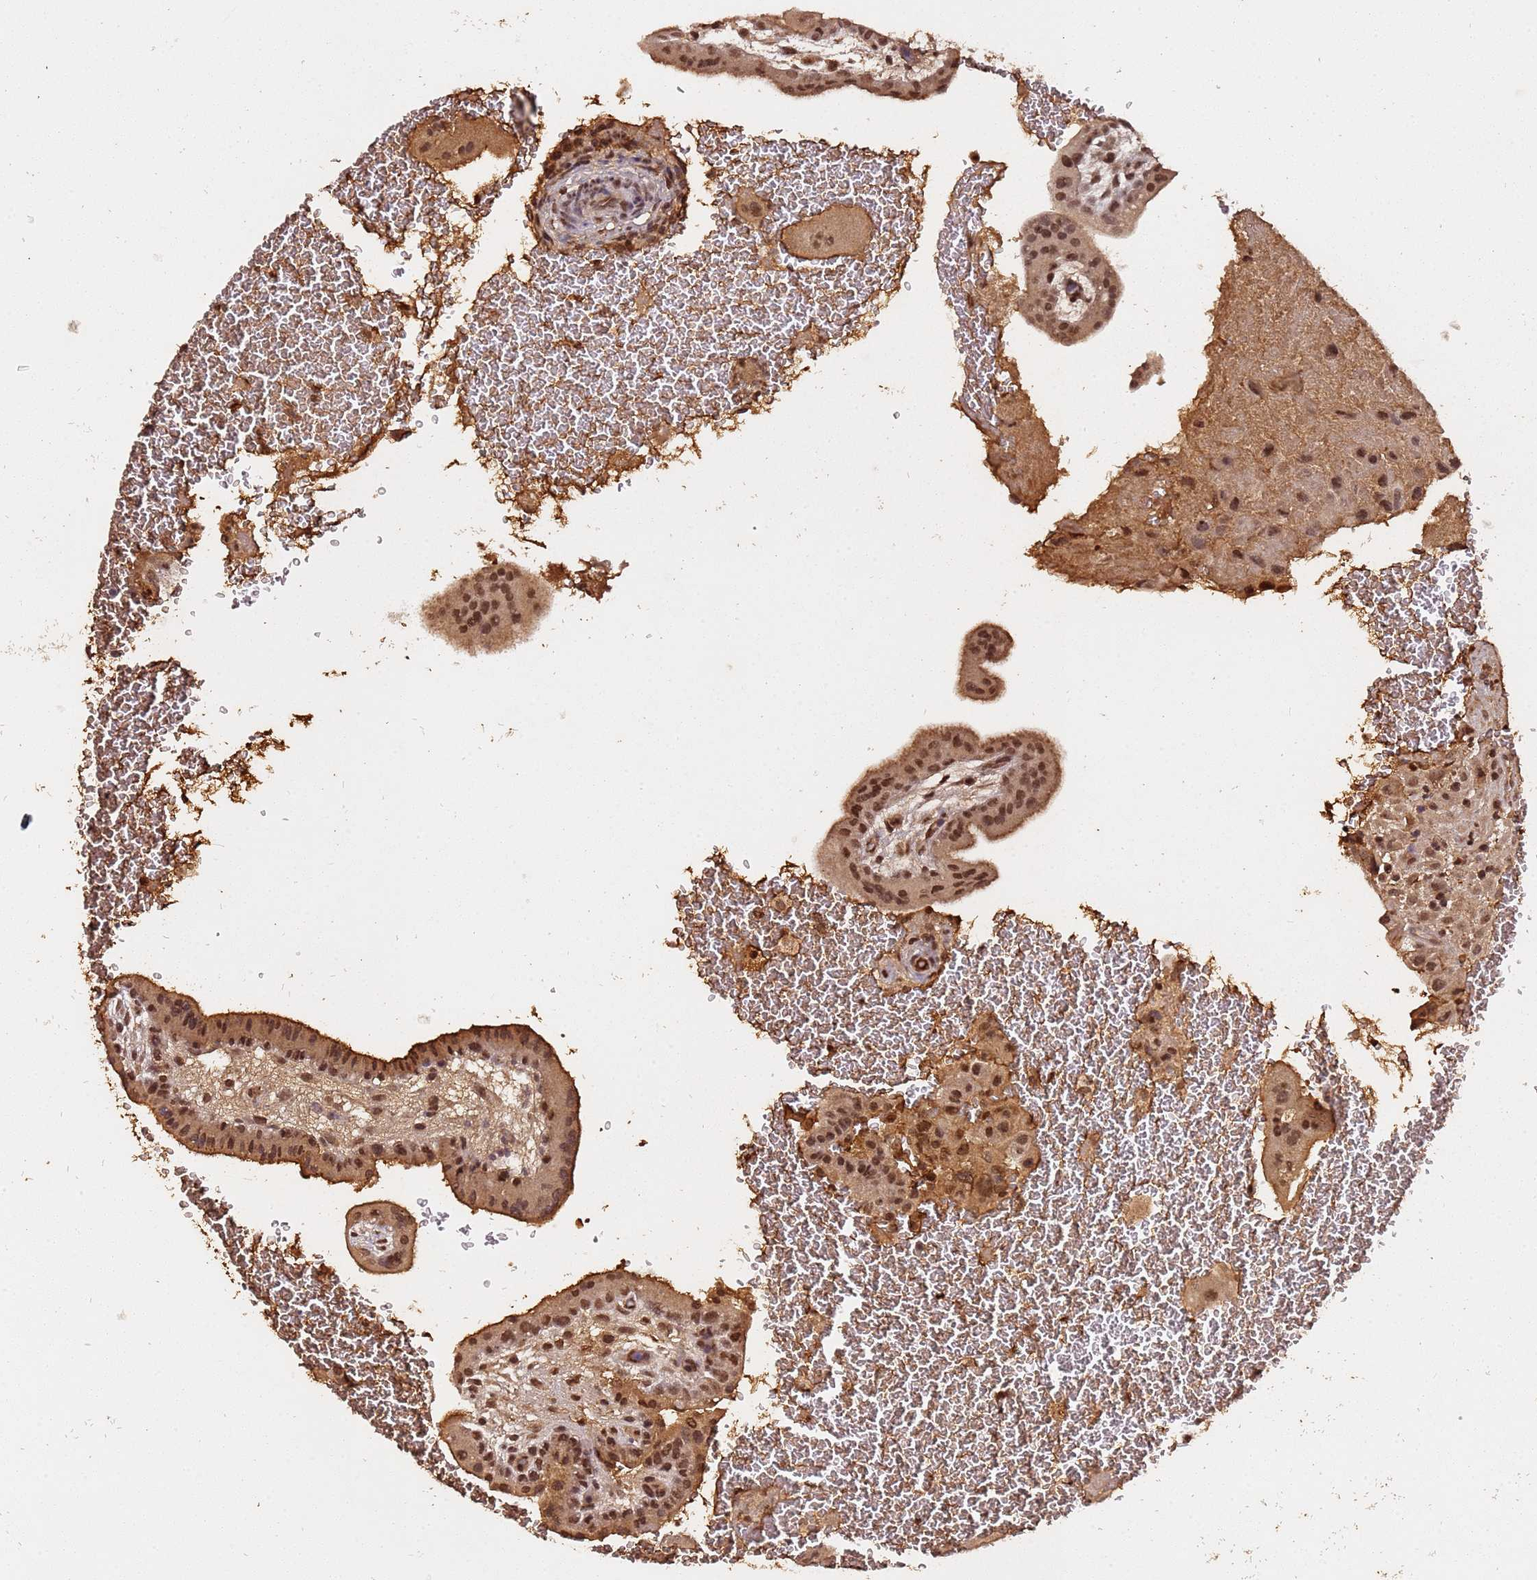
{"staining": {"intensity": "strong", "quantity": "25%-75%", "location": "cytoplasmic/membranous,nuclear"}, "tissue": "placenta", "cell_type": "Trophoblastic cells", "image_type": "normal", "snomed": [{"axis": "morphology", "description": "Normal tissue, NOS"}, {"axis": "topography", "description": "Placenta"}], "caption": "Immunohistochemical staining of normal human placenta exhibits 25%-75% levels of strong cytoplasmic/membranous,nuclear protein staining in approximately 25%-75% of trophoblastic cells.", "gene": "COL1A2", "patient": {"sex": "female", "age": 35}}